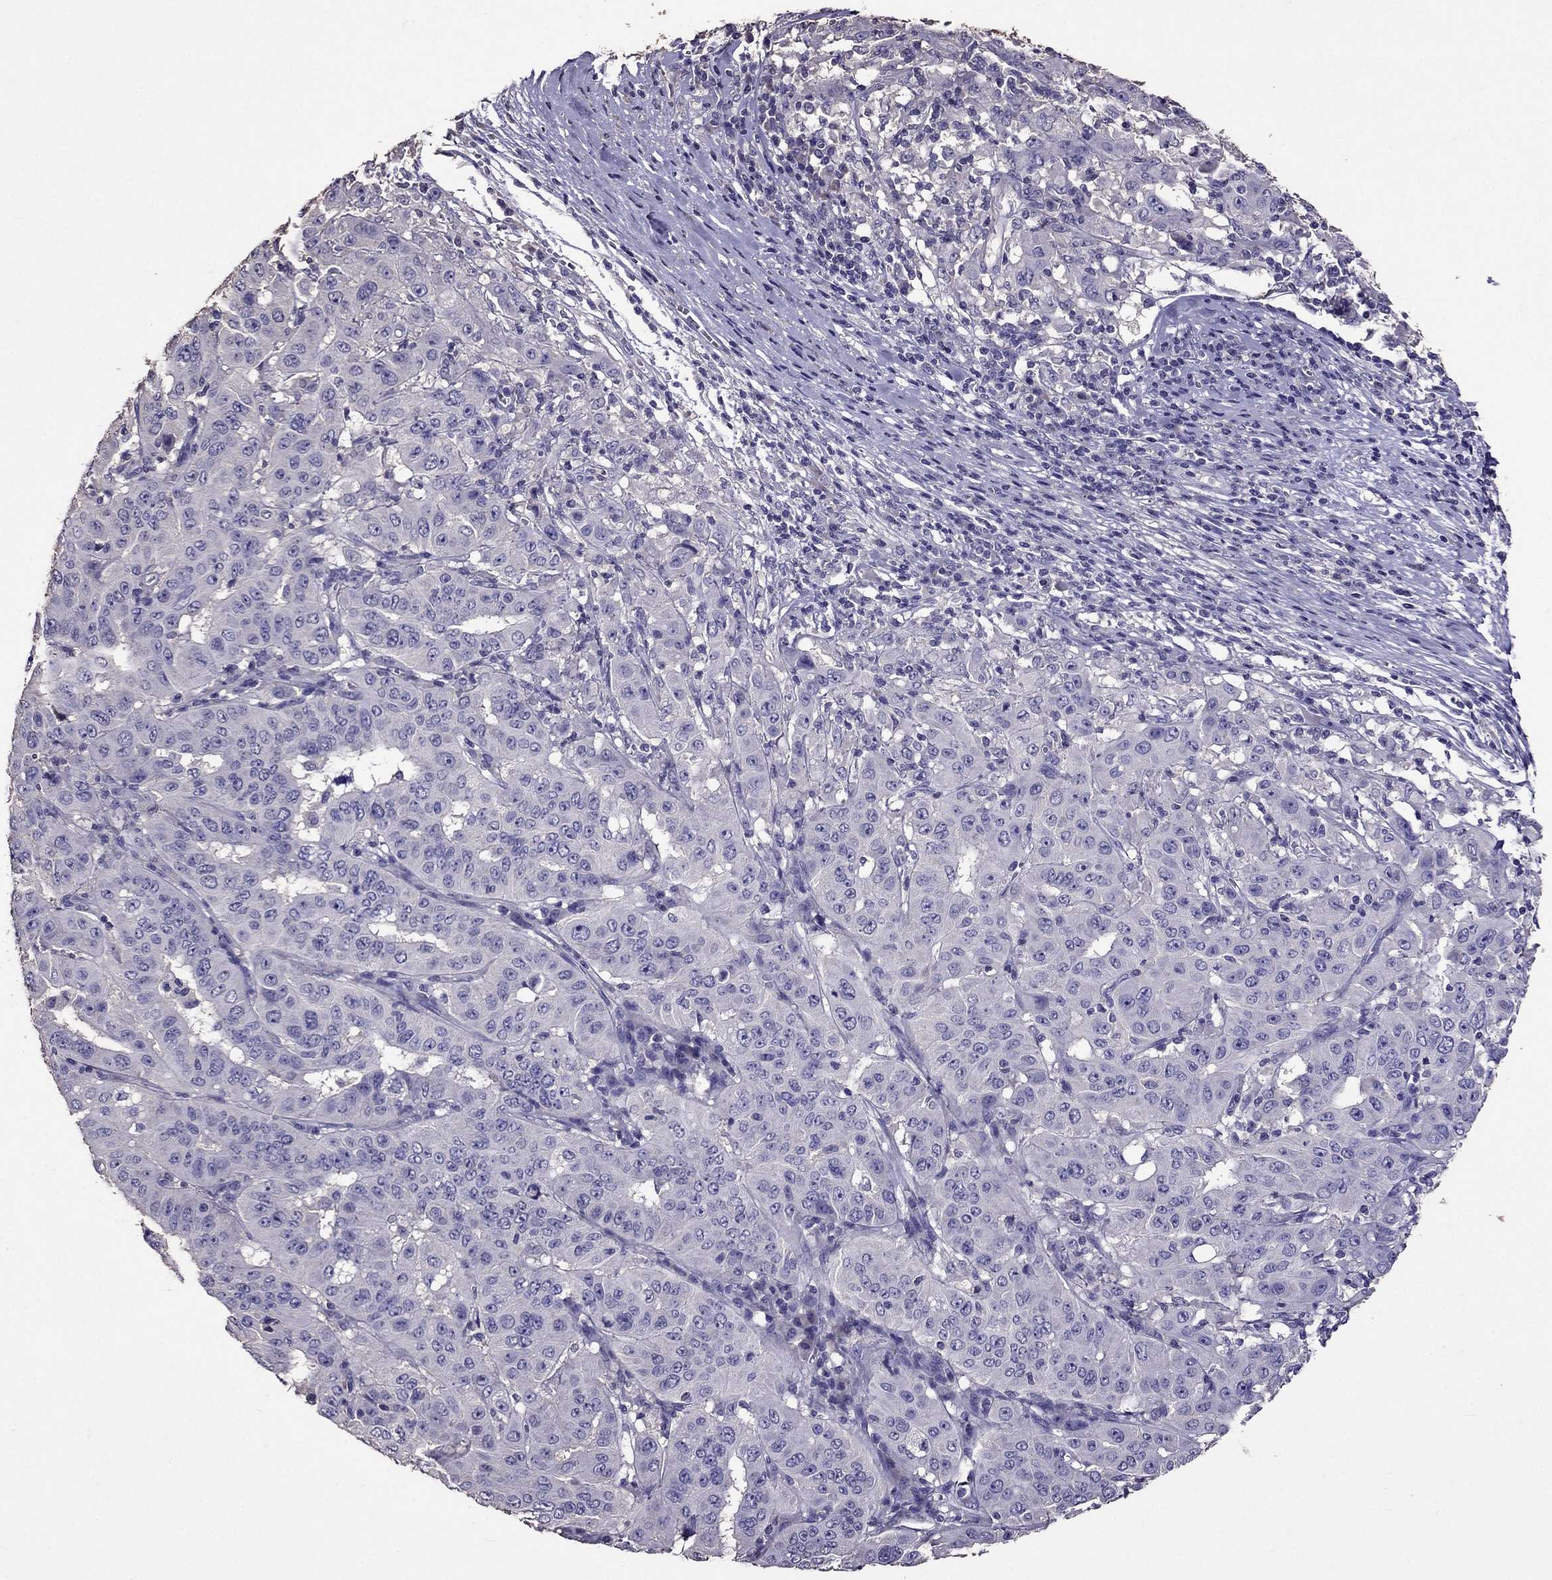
{"staining": {"intensity": "negative", "quantity": "none", "location": "none"}, "tissue": "pancreatic cancer", "cell_type": "Tumor cells", "image_type": "cancer", "snomed": [{"axis": "morphology", "description": "Adenocarcinoma, NOS"}, {"axis": "topography", "description": "Pancreas"}], "caption": "Pancreatic adenocarcinoma was stained to show a protein in brown. There is no significant staining in tumor cells.", "gene": "NKX3-1", "patient": {"sex": "male", "age": 63}}